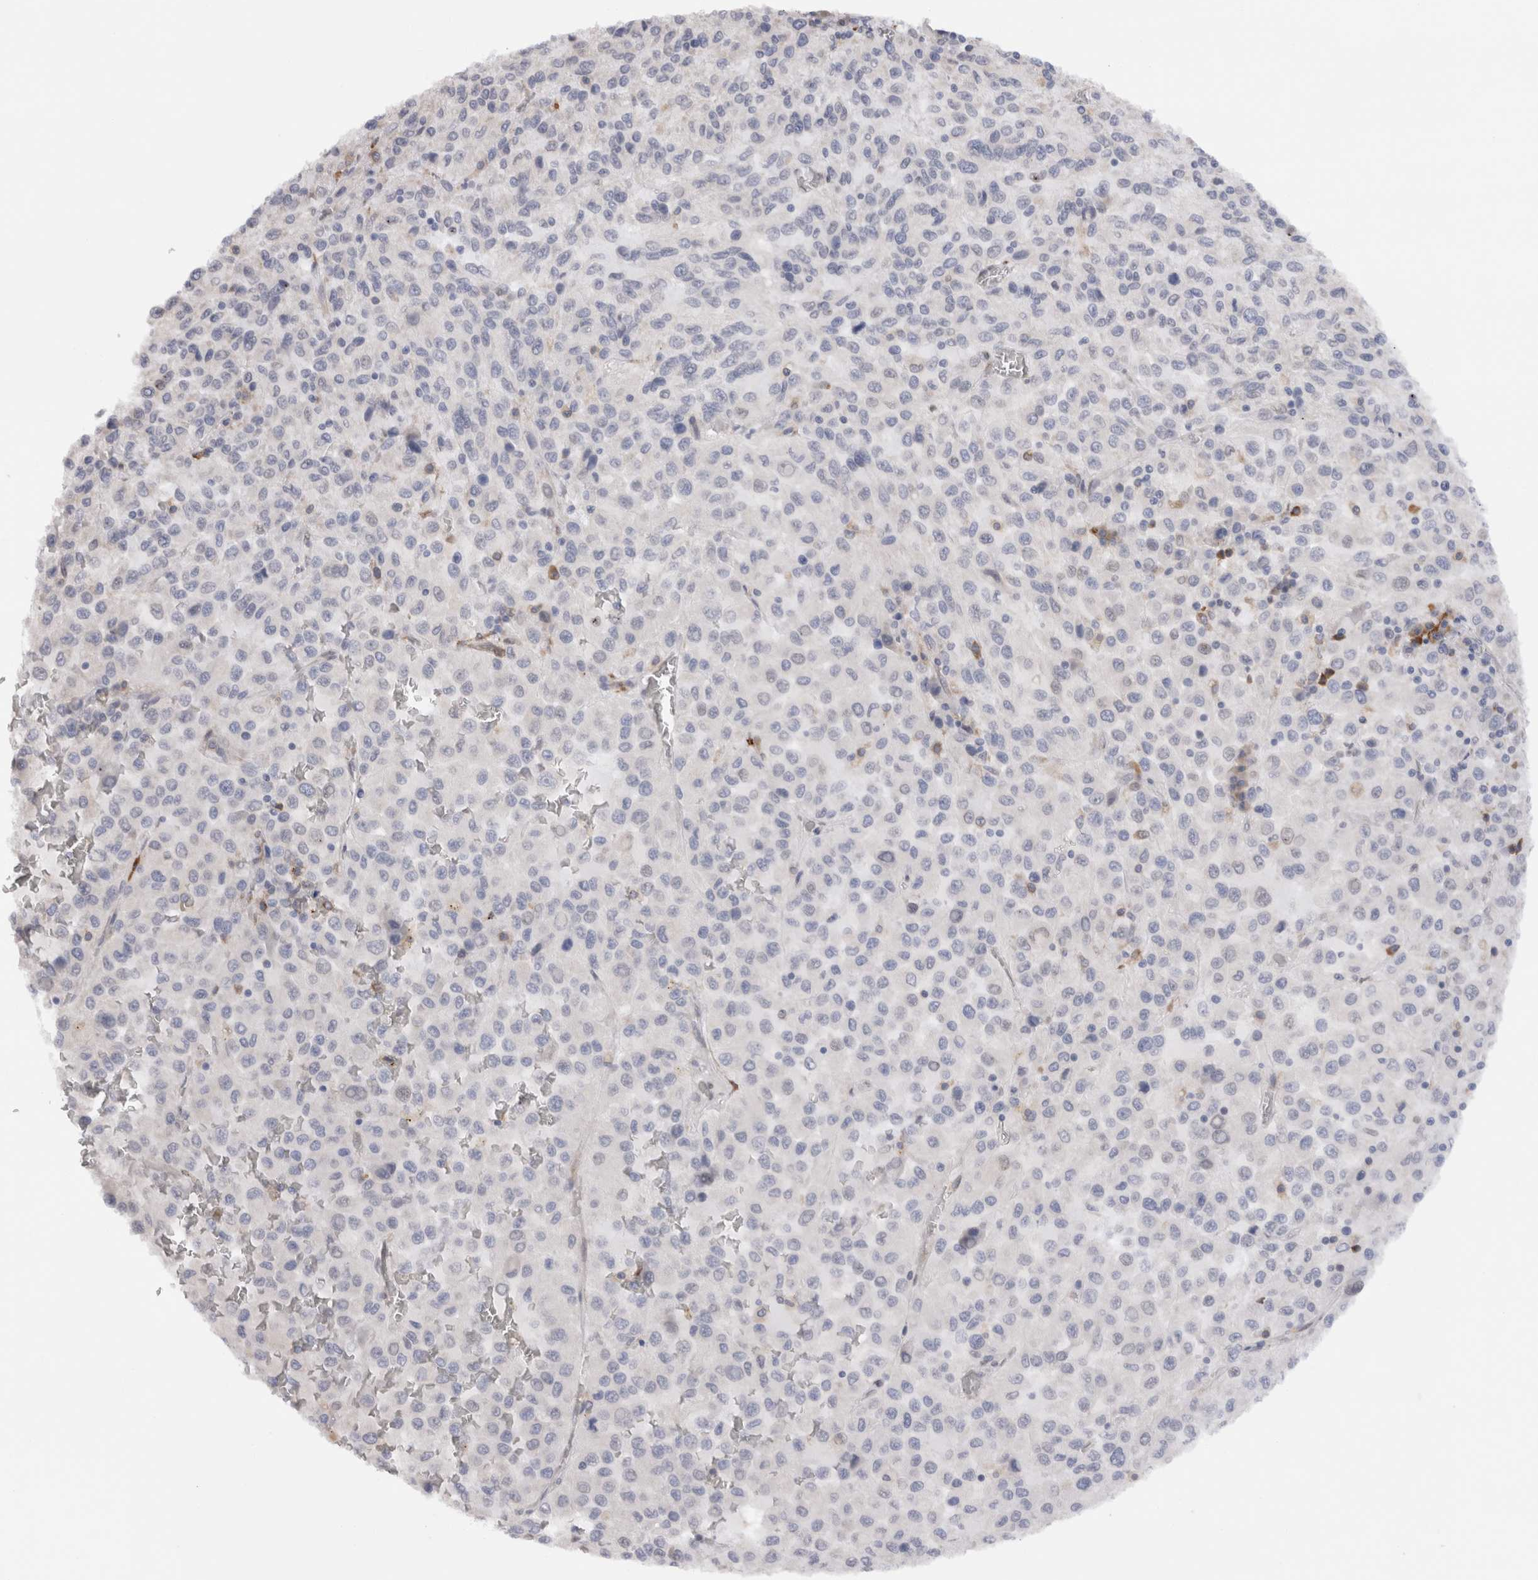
{"staining": {"intensity": "negative", "quantity": "none", "location": "none"}, "tissue": "melanoma", "cell_type": "Tumor cells", "image_type": "cancer", "snomed": [{"axis": "morphology", "description": "Malignant melanoma, Metastatic site"}, {"axis": "topography", "description": "Lung"}], "caption": "The micrograph reveals no significant staining in tumor cells of melanoma.", "gene": "VCPIP1", "patient": {"sex": "male", "age": 64}}